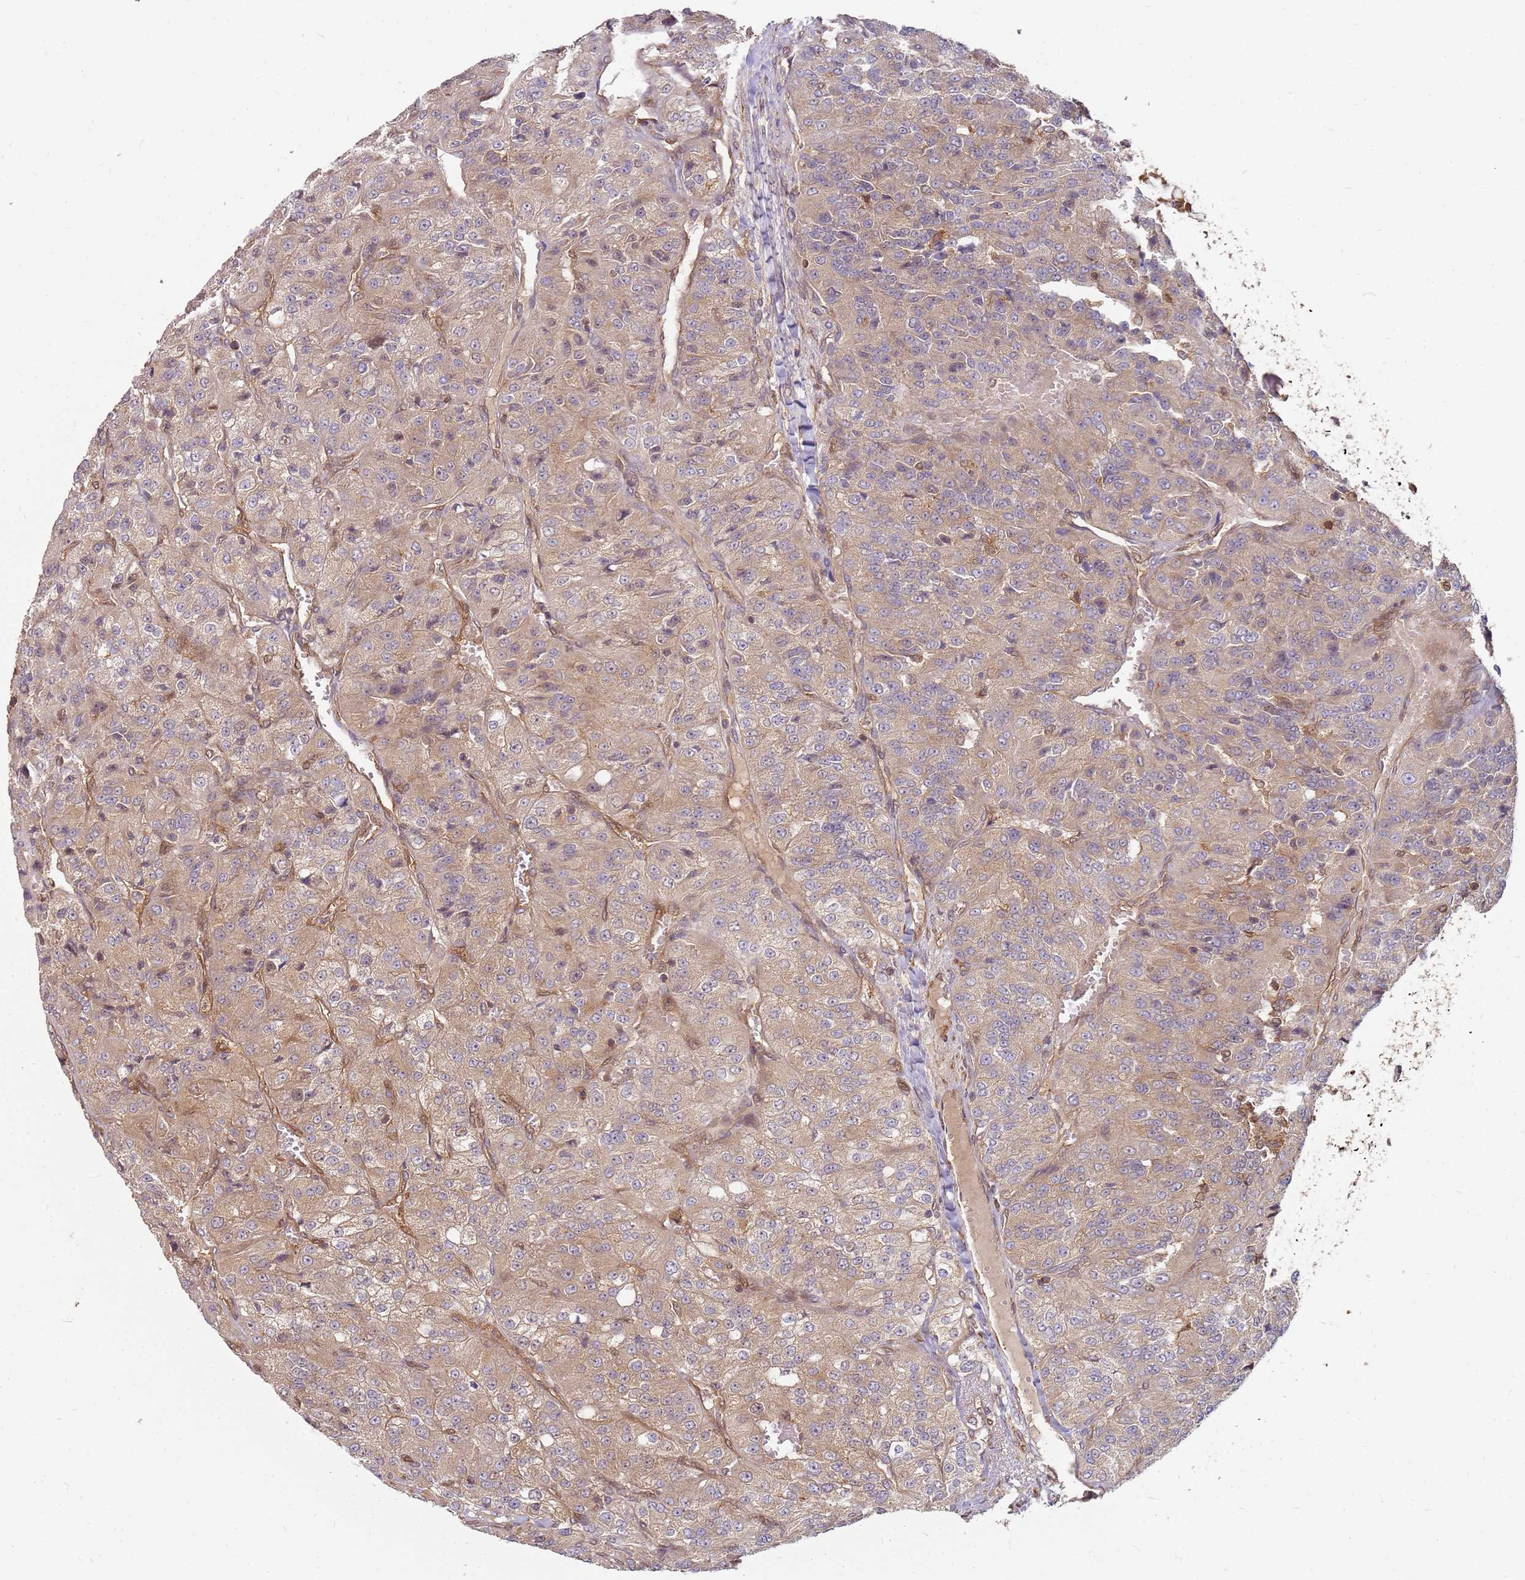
{"staining": {"intensity": "moderate", "quantity": ">75%", "location": "cytoplasmic/membranous,nuclear"}, "tissue": "renal cancer", "cell_type": "Tumor cells", "image_type": "cancer", "snomed": [{"axis": "morphology", "description": "Adenocarcinoma, NOS"}, {"axis": "topography", "description": "Kidney"}], "caption": "Renal cancer tissue demonstrates moderate cytoplasmic/membranous and nuclear positivity in approximately >75% of tumor cells, visualized by immunohistochemistry. The staining is performed using DAB brown chromogen to label protein expression. The nuclei are counter-stained blue using hematoxylin.", "gene": "NUDT14", "patient": {"sex": "female", "age": 63}}